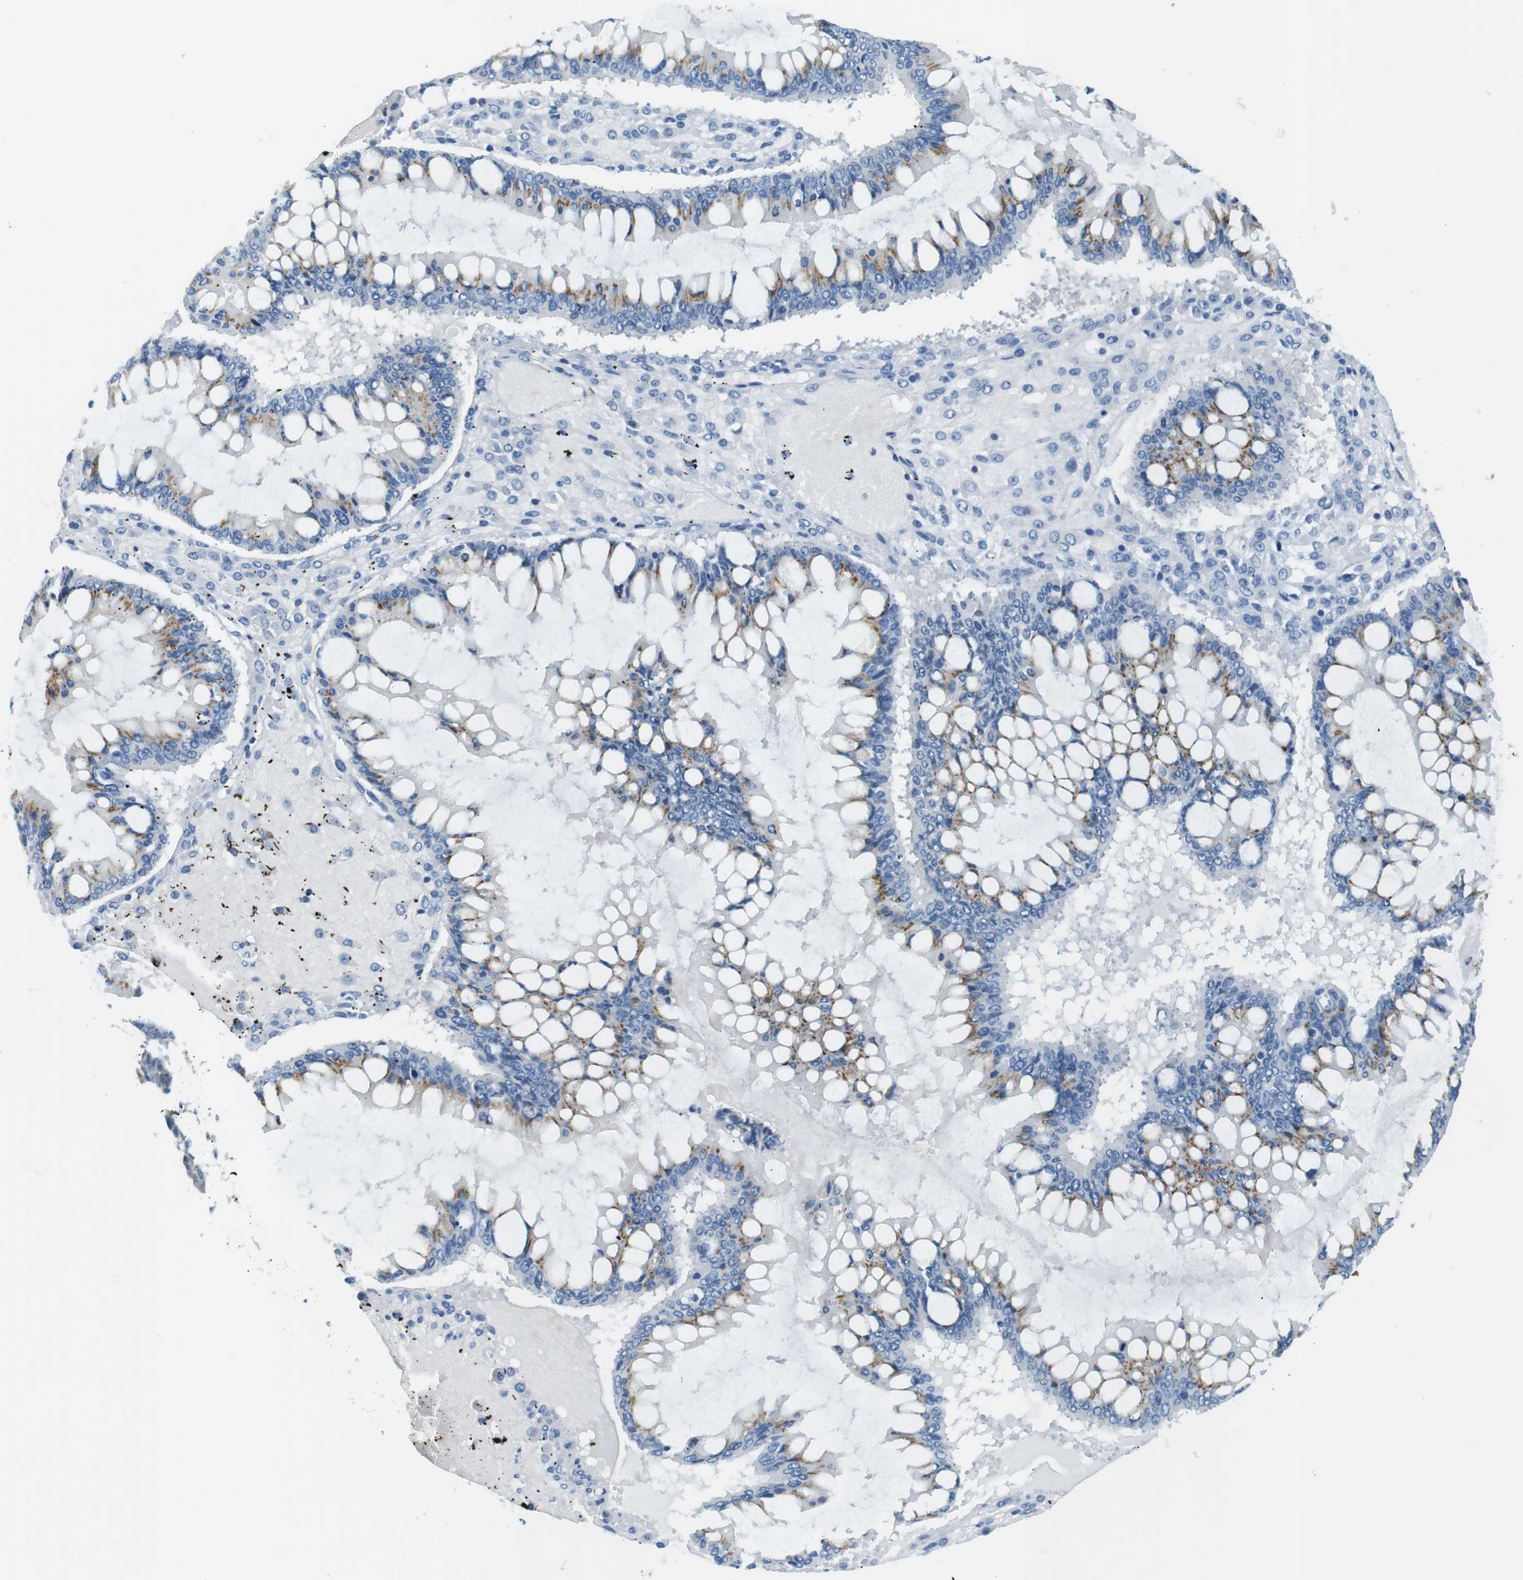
{"staining": {"intensity": "moderate", "quantity": ">75%", "location": "cytoplasmic/membranous"}, "tissue": "ovarian cancer", "cell_type": "Tumor cells", "image_type": "cancer", "snomed": [{"axis": "morphology", "description": "Cystadenocarcinoma, mucinous, NOS"}, {"axis": "topography", "description": "Ovary"}], "caption": "An immunohistochemistry (IHC) photomicrograph of tumor tissue is shown. Protein staining in brown labels moderate cytoplasmic/membranous positivity in ovarian cancer (mucinous cystadenocarcinoma) within tumor cells.", "gene": "SLC35A3", "patient": {"sex": "female", "age": 73}}